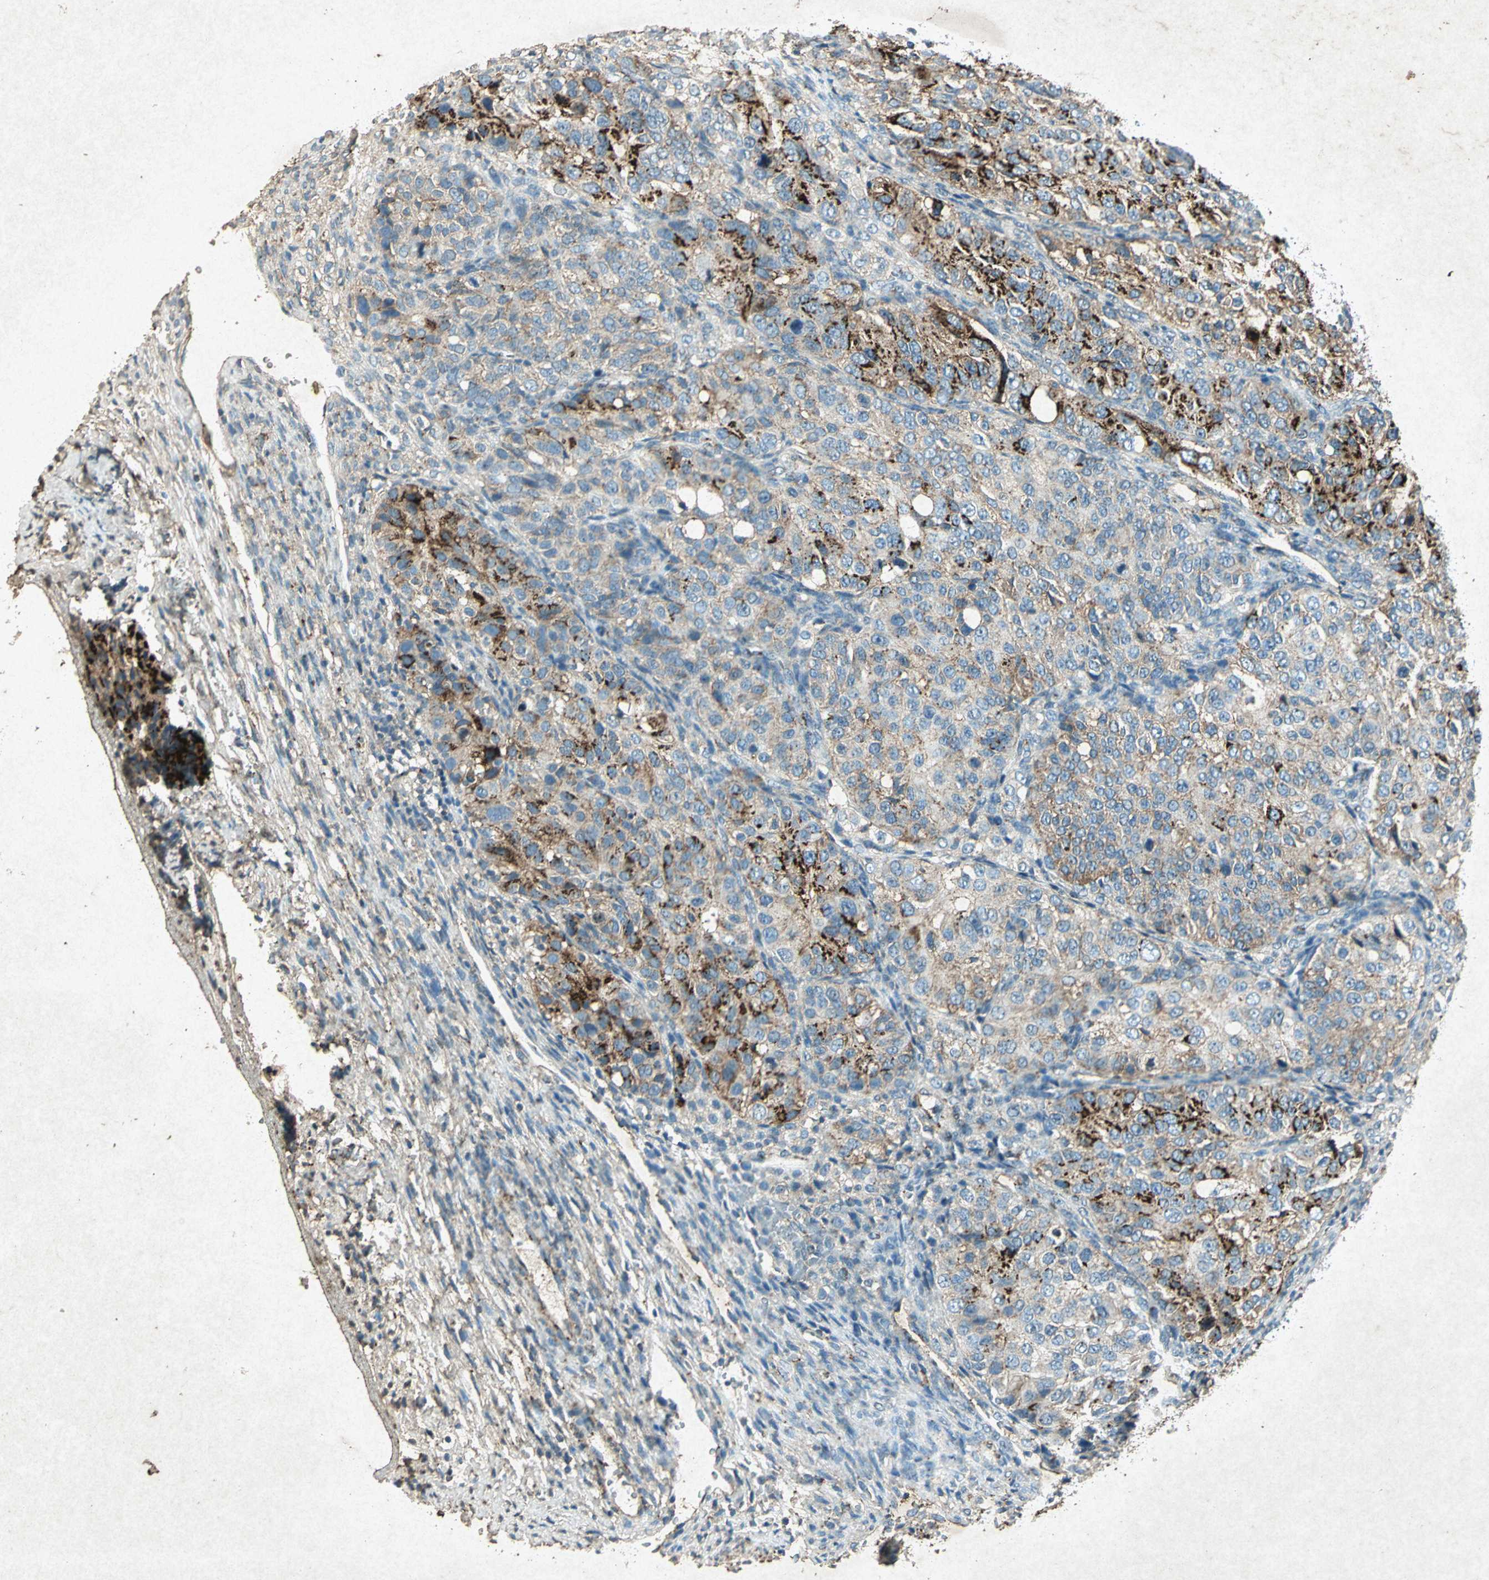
{"staining": {"intensity": "strong", "quantity": "25%-75%", "location": "cytoplasmic/membranous"}, "tissue": "ovarian cancer", "cell_type": "Tumor cells", "image_type": "cancer", "snomed": [{"axis": "morphology", "description": "Carcinoma, endometroid"}, {"axis": "topography", "description": "Ovary"}], "caption": "This is an image of immunohistochemistry staining of endometroid carcinoma (ovarian), which shows strong positivity in the cytoplasmic/membranous of tumor cells.", "gene": "PSEN1", "patient": {"sex": "female", "age": 51}}